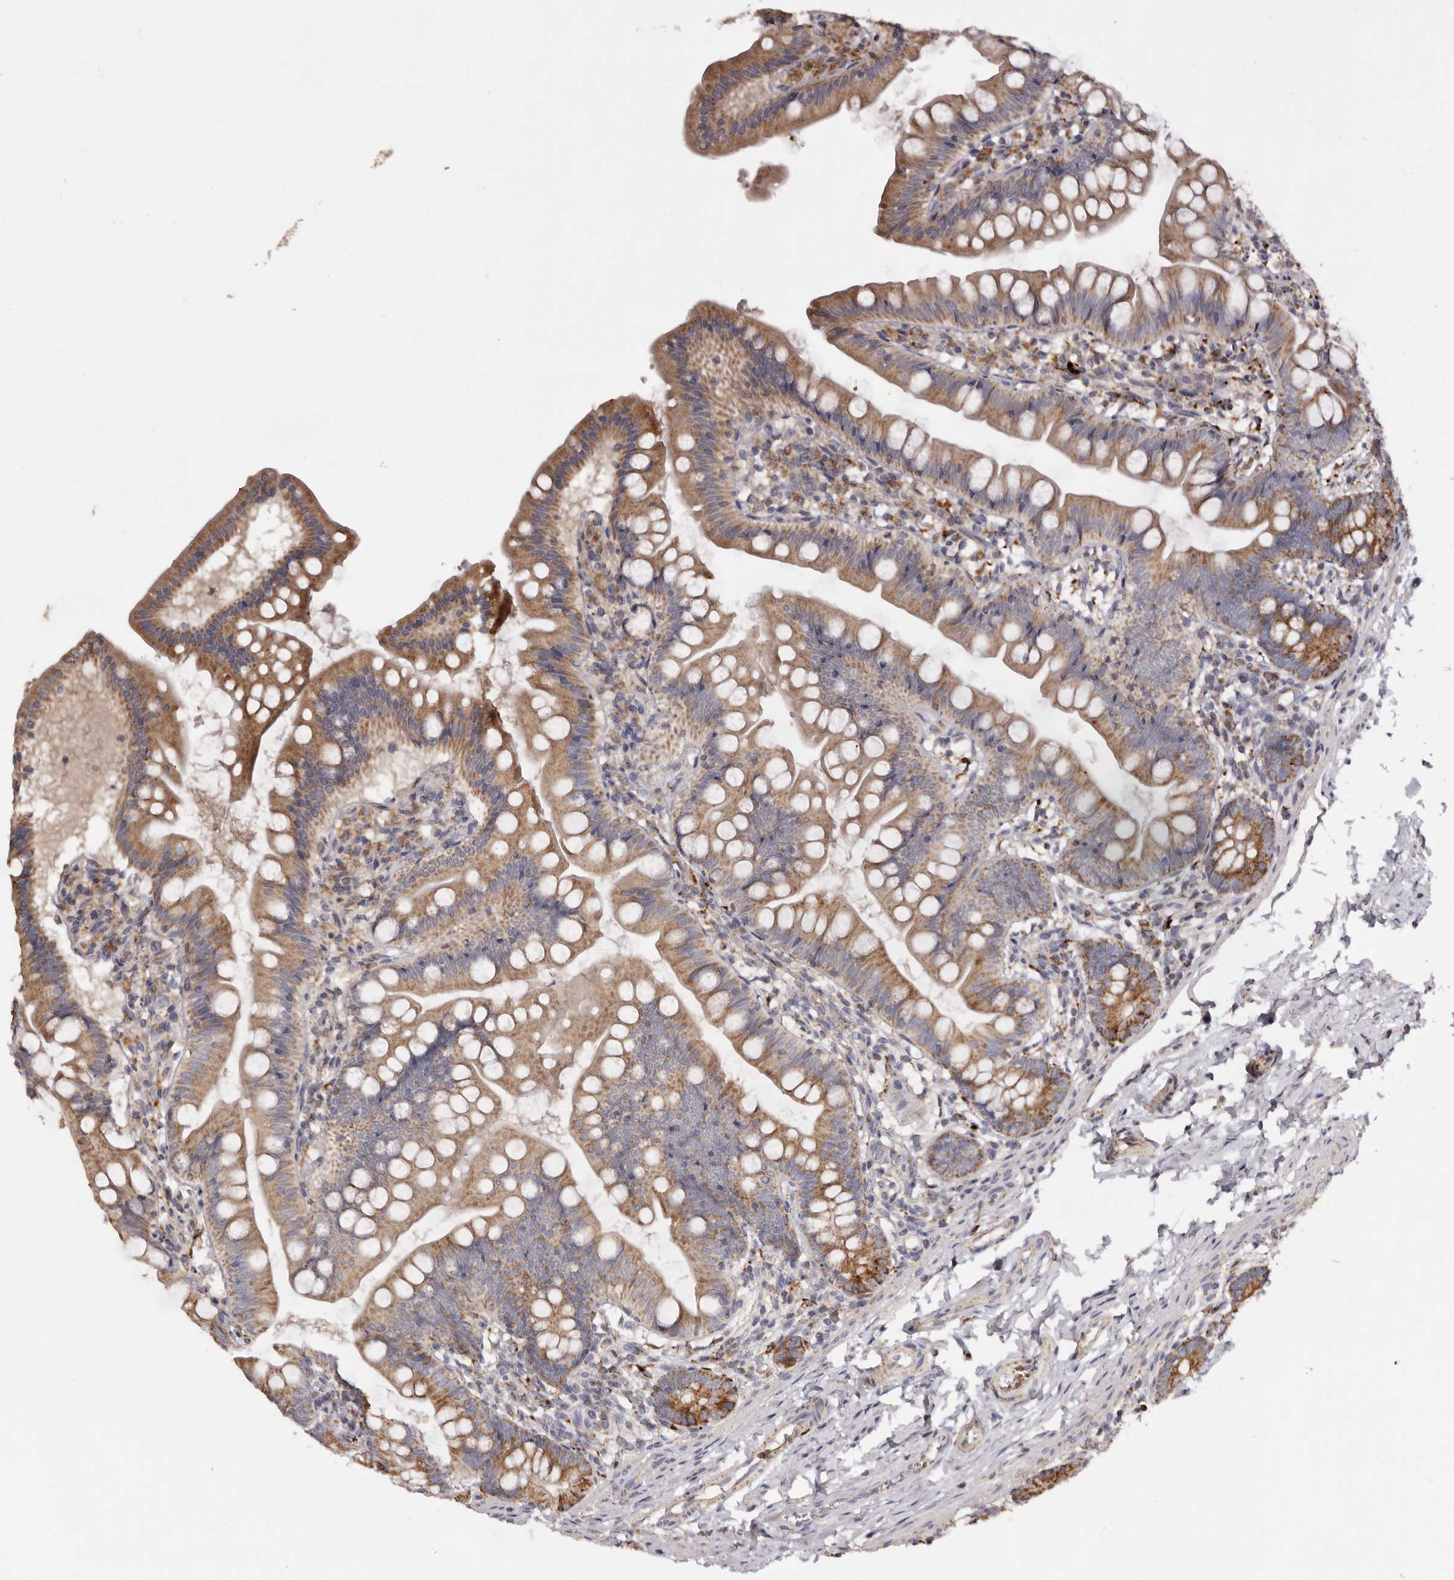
{"staining": {"intensity": "moderate", "quantity": ">75%", "location": "cytoplasmic/membranous"}, "tissue": "small intestine", "cell_type": "Glandular cells", "image_type": "normal", "snomed": [{"axis": "morphology", "description": "Normal tissue, NOS"}, {"axis": "topography", "description": "Small intestine"}], "caption": "Small intestine stained with IHC exhibits moderate cytoplasmic/membranous expression in approximately >75% of glandular cells. The staining was performed using DAB, with brown indicating positive protein expression. Nuclei are stained blue with hematoxylin.", "gene": "MECR", "patient": {"sex": "male", "age": 7}}